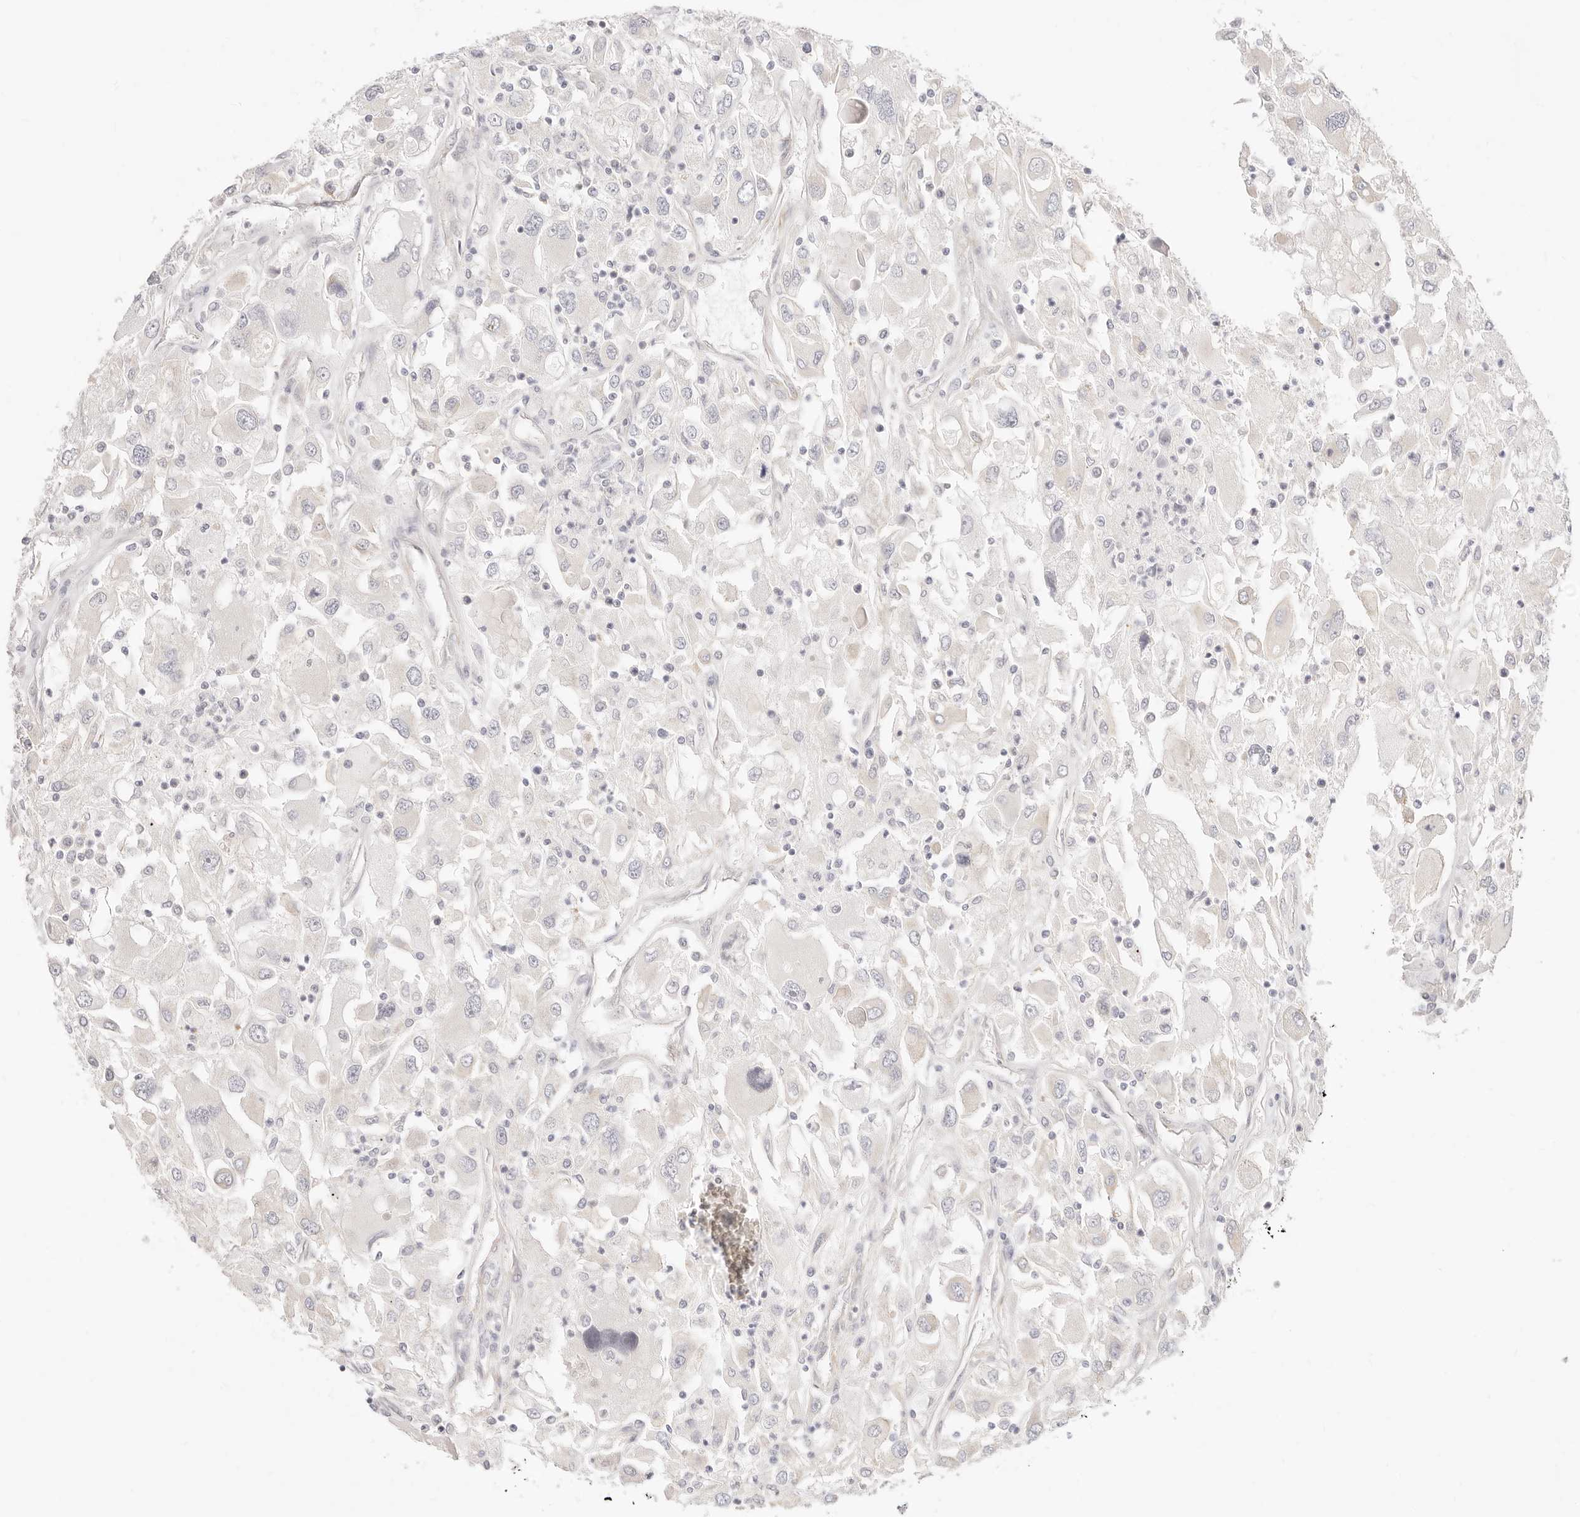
{"staining": {"intensity": "negative", "quantity": "none", "location": "none"}, "tissue": "renal cancer", "cell_type": "Tumor cells", "image_type": "cancer", "snomed": [{"axis": "morphology", "description": "Adenocarcinoma, NOS"}, {"axis": "topography", "description": "Kidney"}], "caption": "Renal cancer (adenocarcinoma) was stained to show a protein in brown. There is no significant expression in tumor cells.", "gene": "UBXN10", "patient": {"sex": "female", "age": 52}}